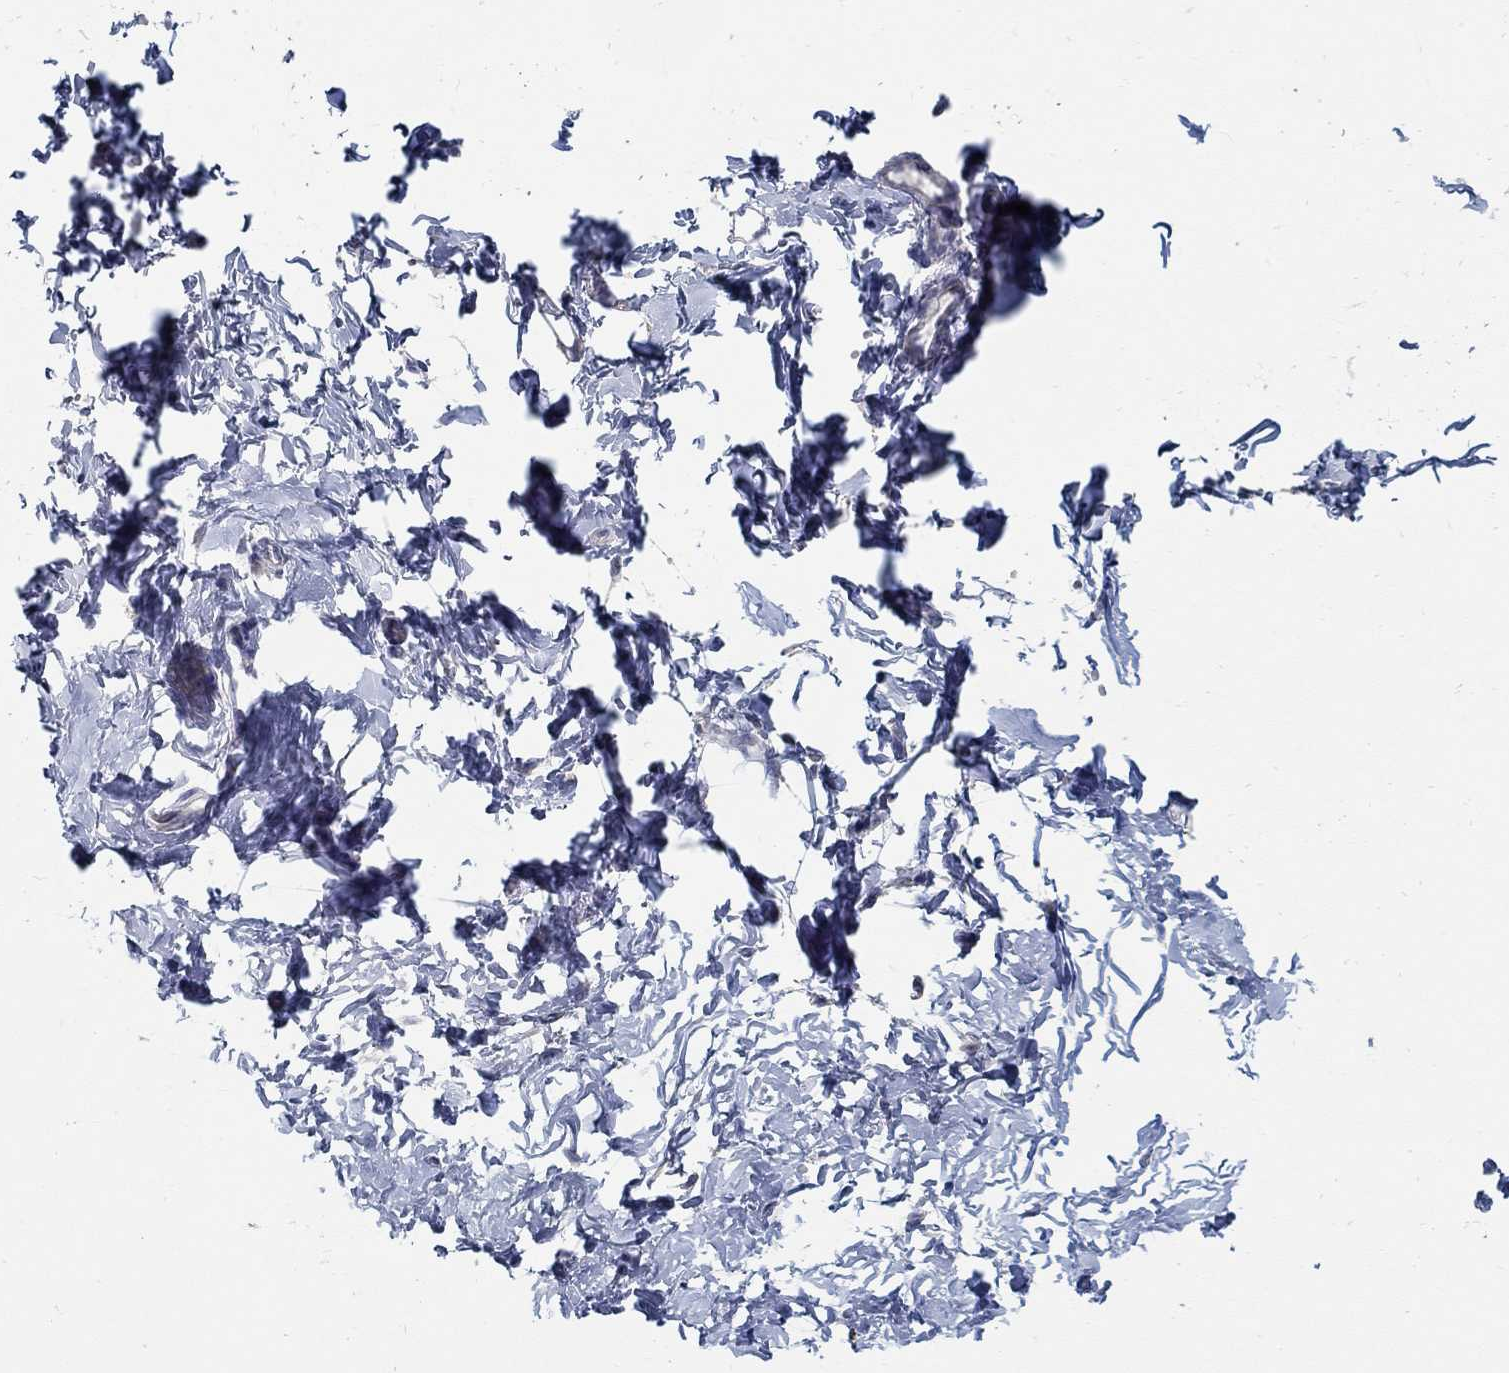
{"staining": {"intensity": "negative", "quantity": "none", "location": "none"}, "tissue": "breast", "cell_type": "Adipocytes", "image_type": "normal", "snomed": [{"axis": "morphology", "description": "Normal tissue, NOS"}, {"axis": "topography", "description": "Breast"}], "caption": "Adipocytes show no significant staining in benign breast.", "gene": "ANO7", "patient": {"sex": "female", "age": 37}}